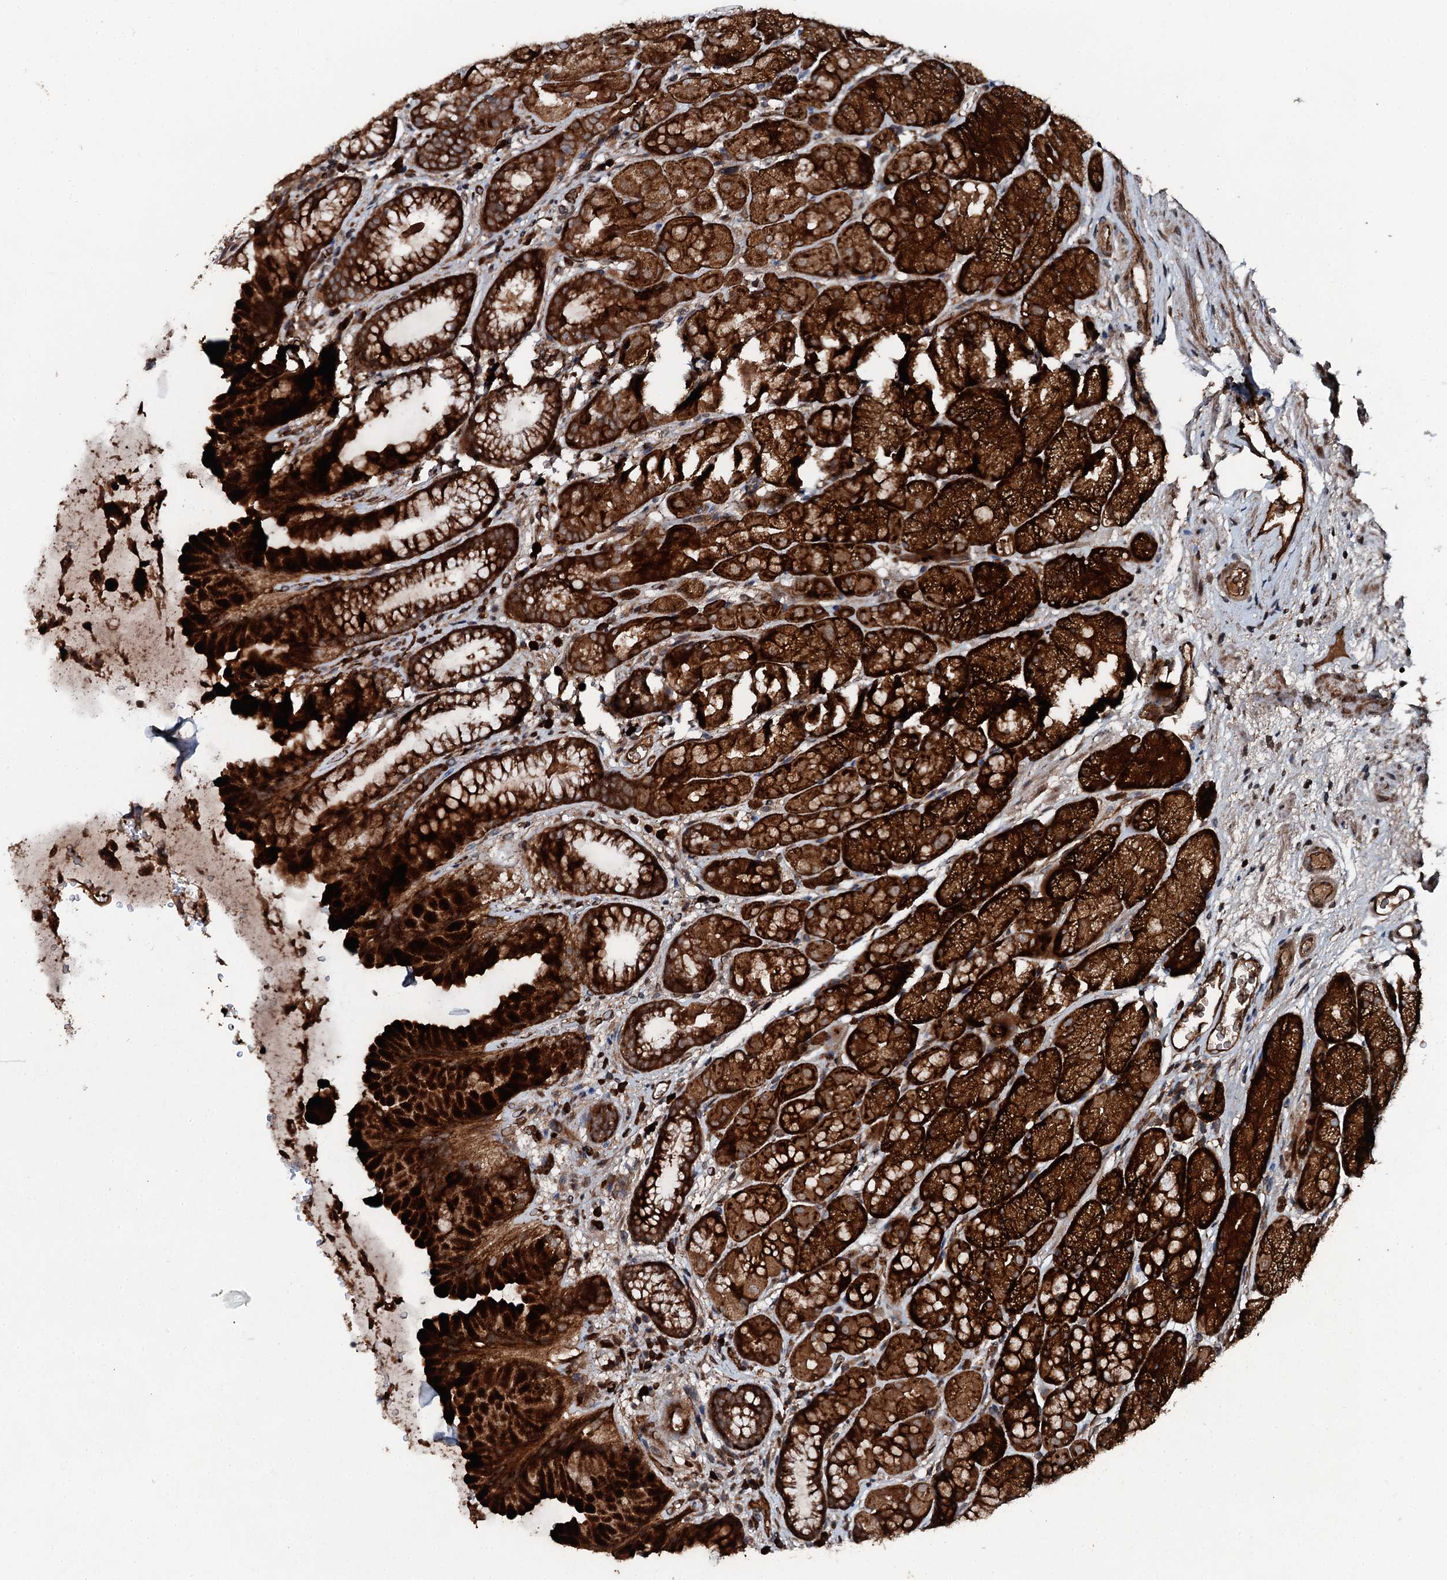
{"staining": {"intensity": "strong", "quantity": ">75%", "location": "cytoplasmic/membranous"}, "tissue": "stomach", "cell_type": "Glandular cells", "image_type": "normal", "snomed": [{"axis": "morphology", "description": "Normal tissue, NOS"}, {"axis": "topography", "description": "Stomach"}], "caption": "Protein staining of unremarkable stomach reveals strong cytoplasmic/membranous staining in approximately >75% of glandular cells. (DAB IHC with brightfield microscopy, high magnification).", "gene": "FLYWCH1", "patient": {"sex": "male", "age": 63}}